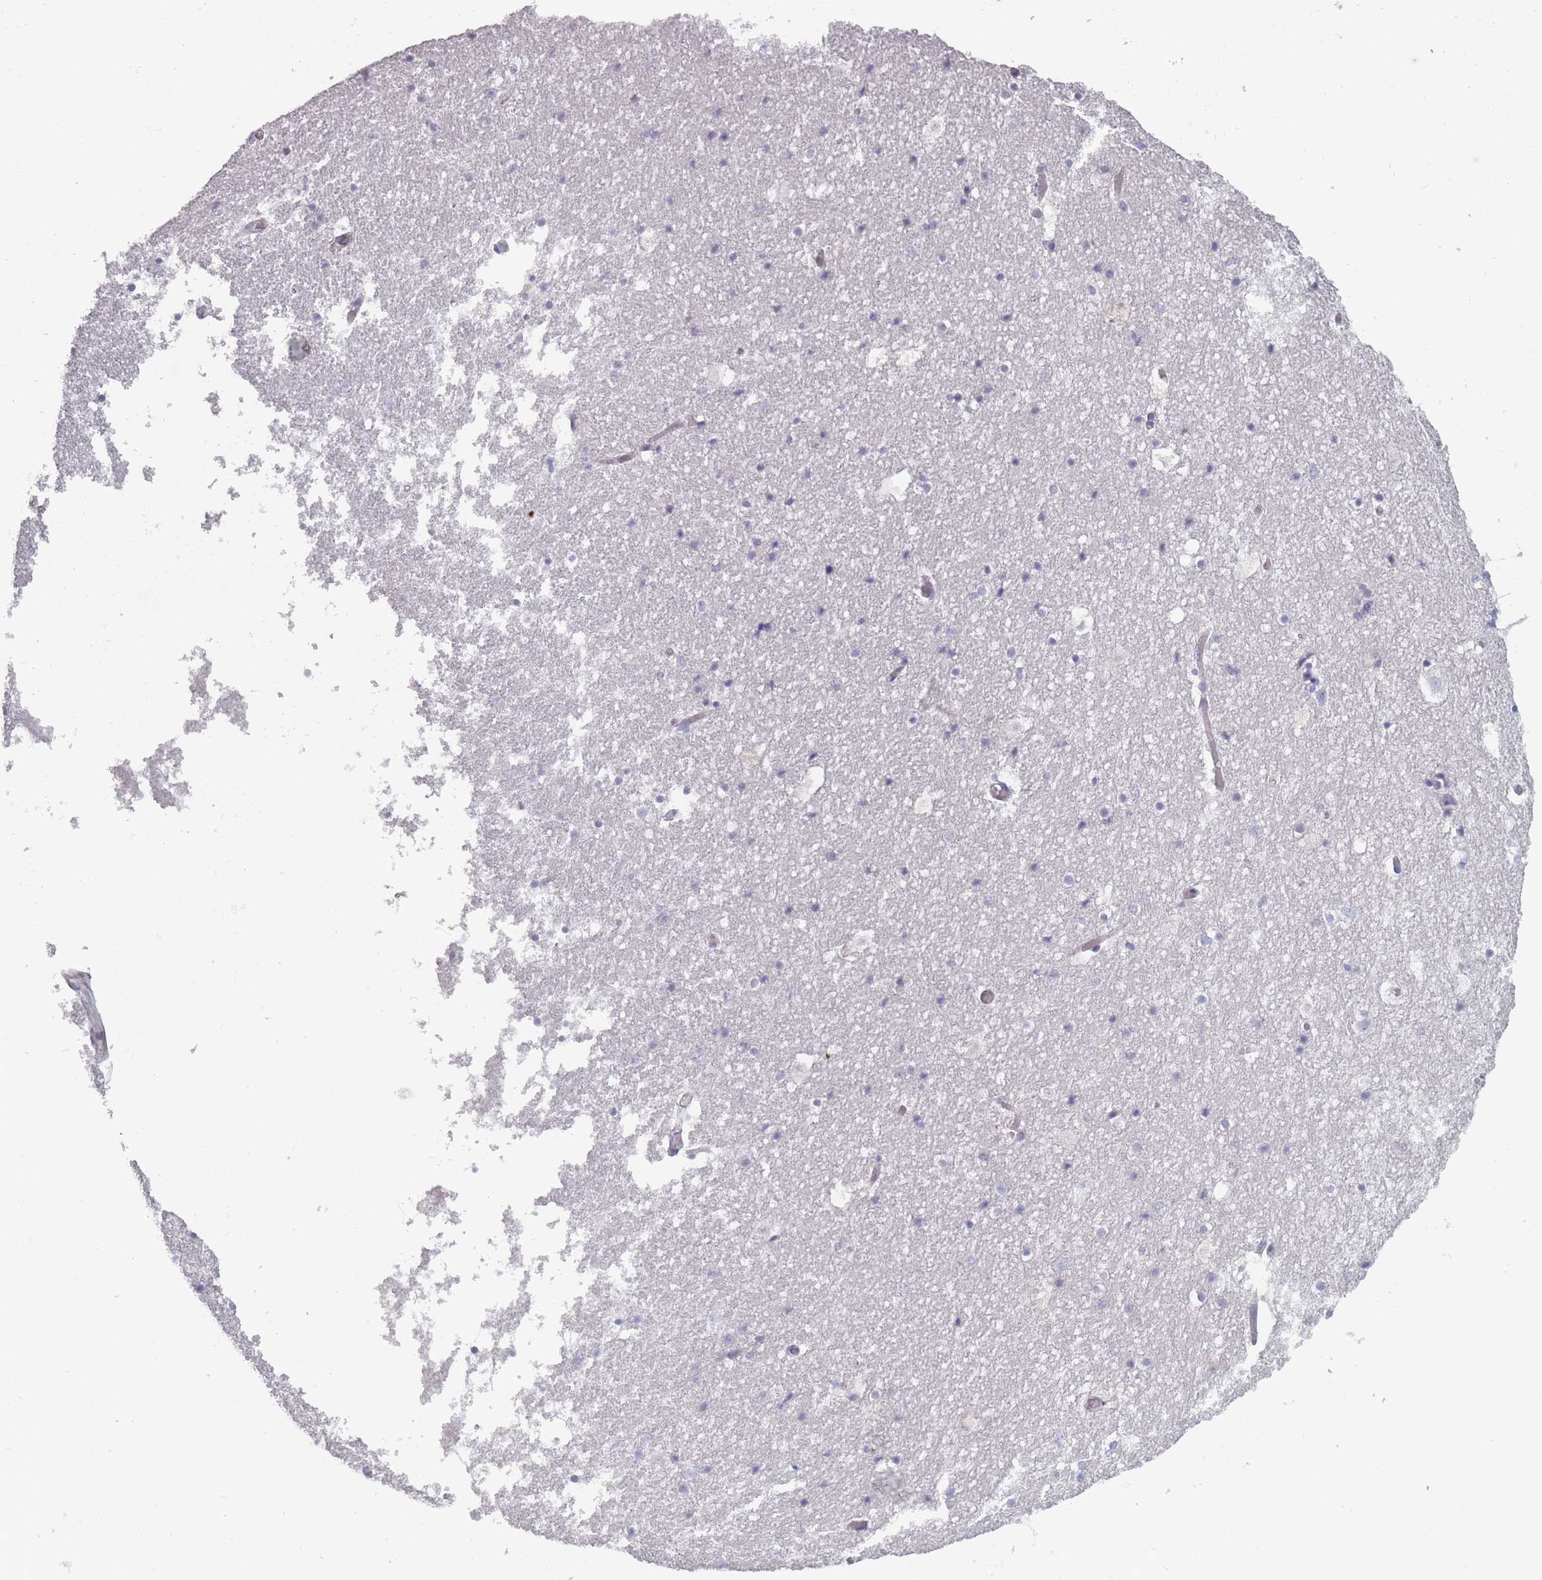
{"staining": {"intensity": "negative", "quantity": "none", "location": "none"}, "tissue": "hippocampus", "cell_type": "Glial cells", "image_type": "normal", "snomed": [{"axis": "morphology", "description": "Normal tissue, NOS"}, {"axis": "topography", "description": "Hippocampus"}], "caption": "Histopathology image shows no significant protein positivity in glial cells of benign hippocampus.", "gene": "ROS1", "patient": {"sex": "female", "age": 52}}